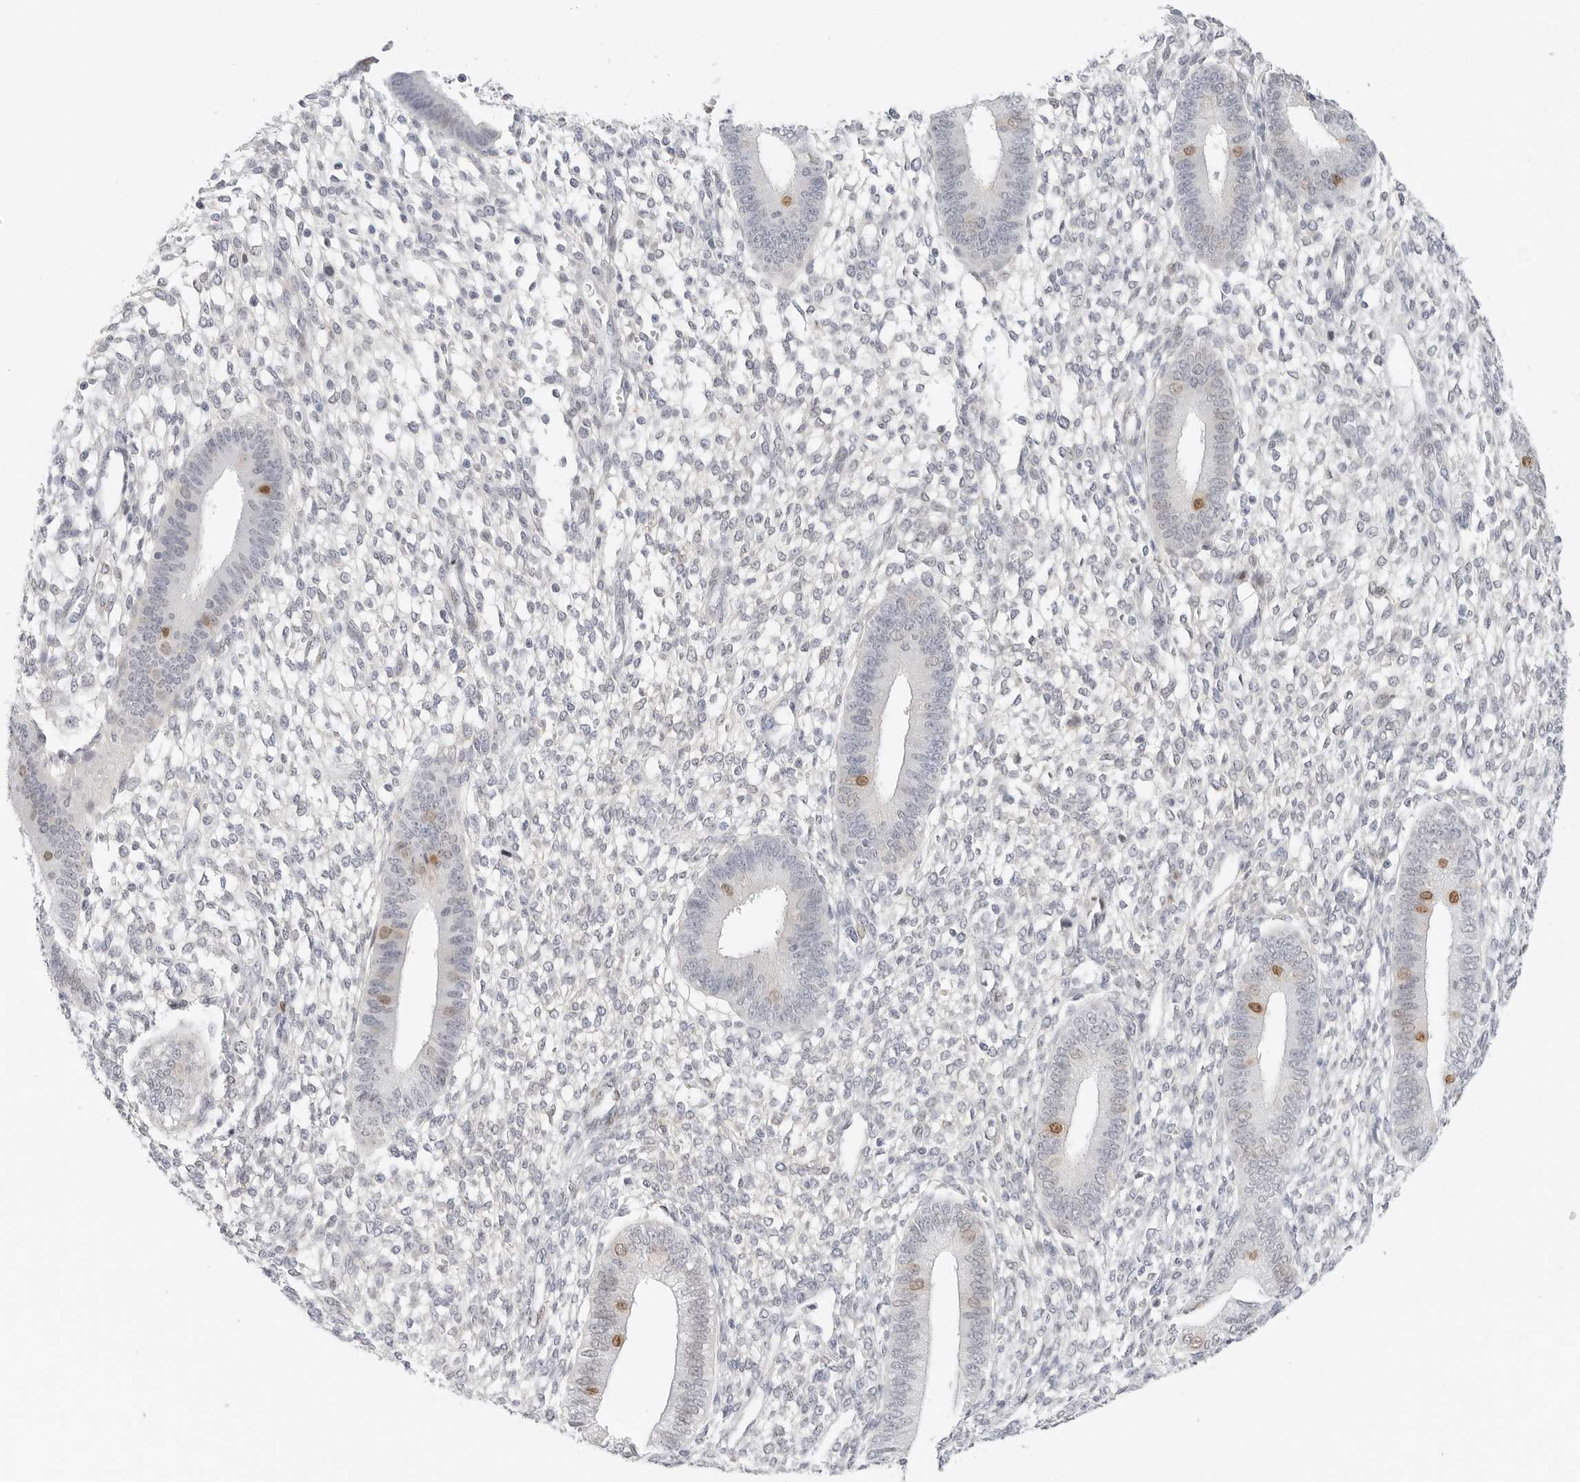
{"staining": {"intensity": "negative", "quantity": "none", "location": "none"}, "tissue": "endometrium", "cell_type": "Cells in endometrial stroma", "image_type": "normal", "snomed": [{"axis": "morphology", "description": "Normal tissue, NOS"}, {"axis": "topography", "description": "Endometrium"}], "caption": "Micrograph shows no protein expression in cells in endometrial stroma of unremarkable endometrium.", "gene": "SPIDR", "patient": {"sex": "female", "age": 46}}